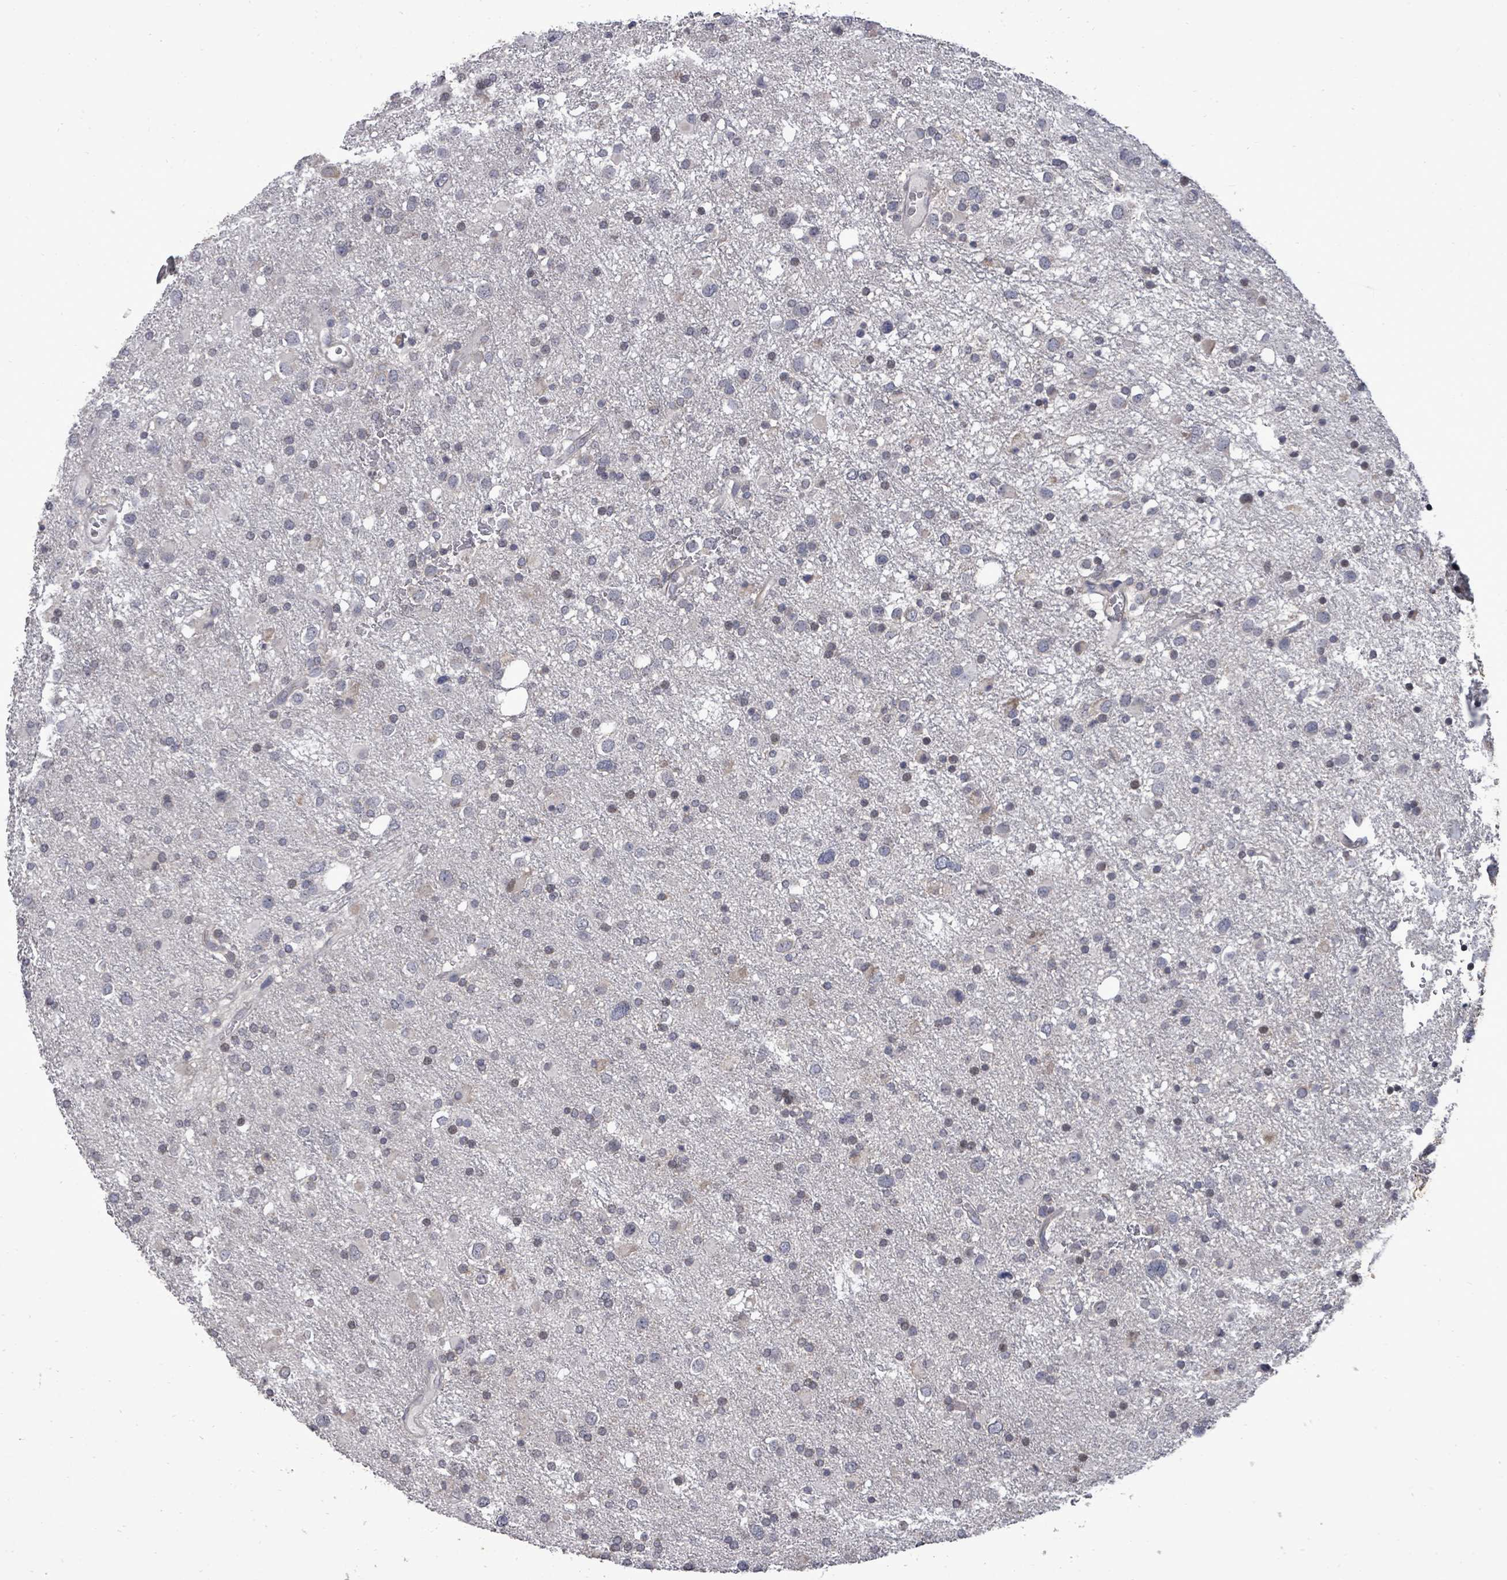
{"staining": {"intensity": "negative", "quantity": "none", "location": "none"}, "tissue": "glioma", "cell_type": "Tumor cells", "image_type": "cancer", "snomed": [{"axis": "morphology", "description": "Glioma, malignant, Low grade"}, {"axis": "topography", "description": "Brain"}], "caption": "IHC histopathology image of neoplastic tissue: human malignant low-grade glioma stained with DAB displays no significant protein expression in tumor cells.", "gene": "POMGNT2", "patient": {"sex": "female", "age": 32}}